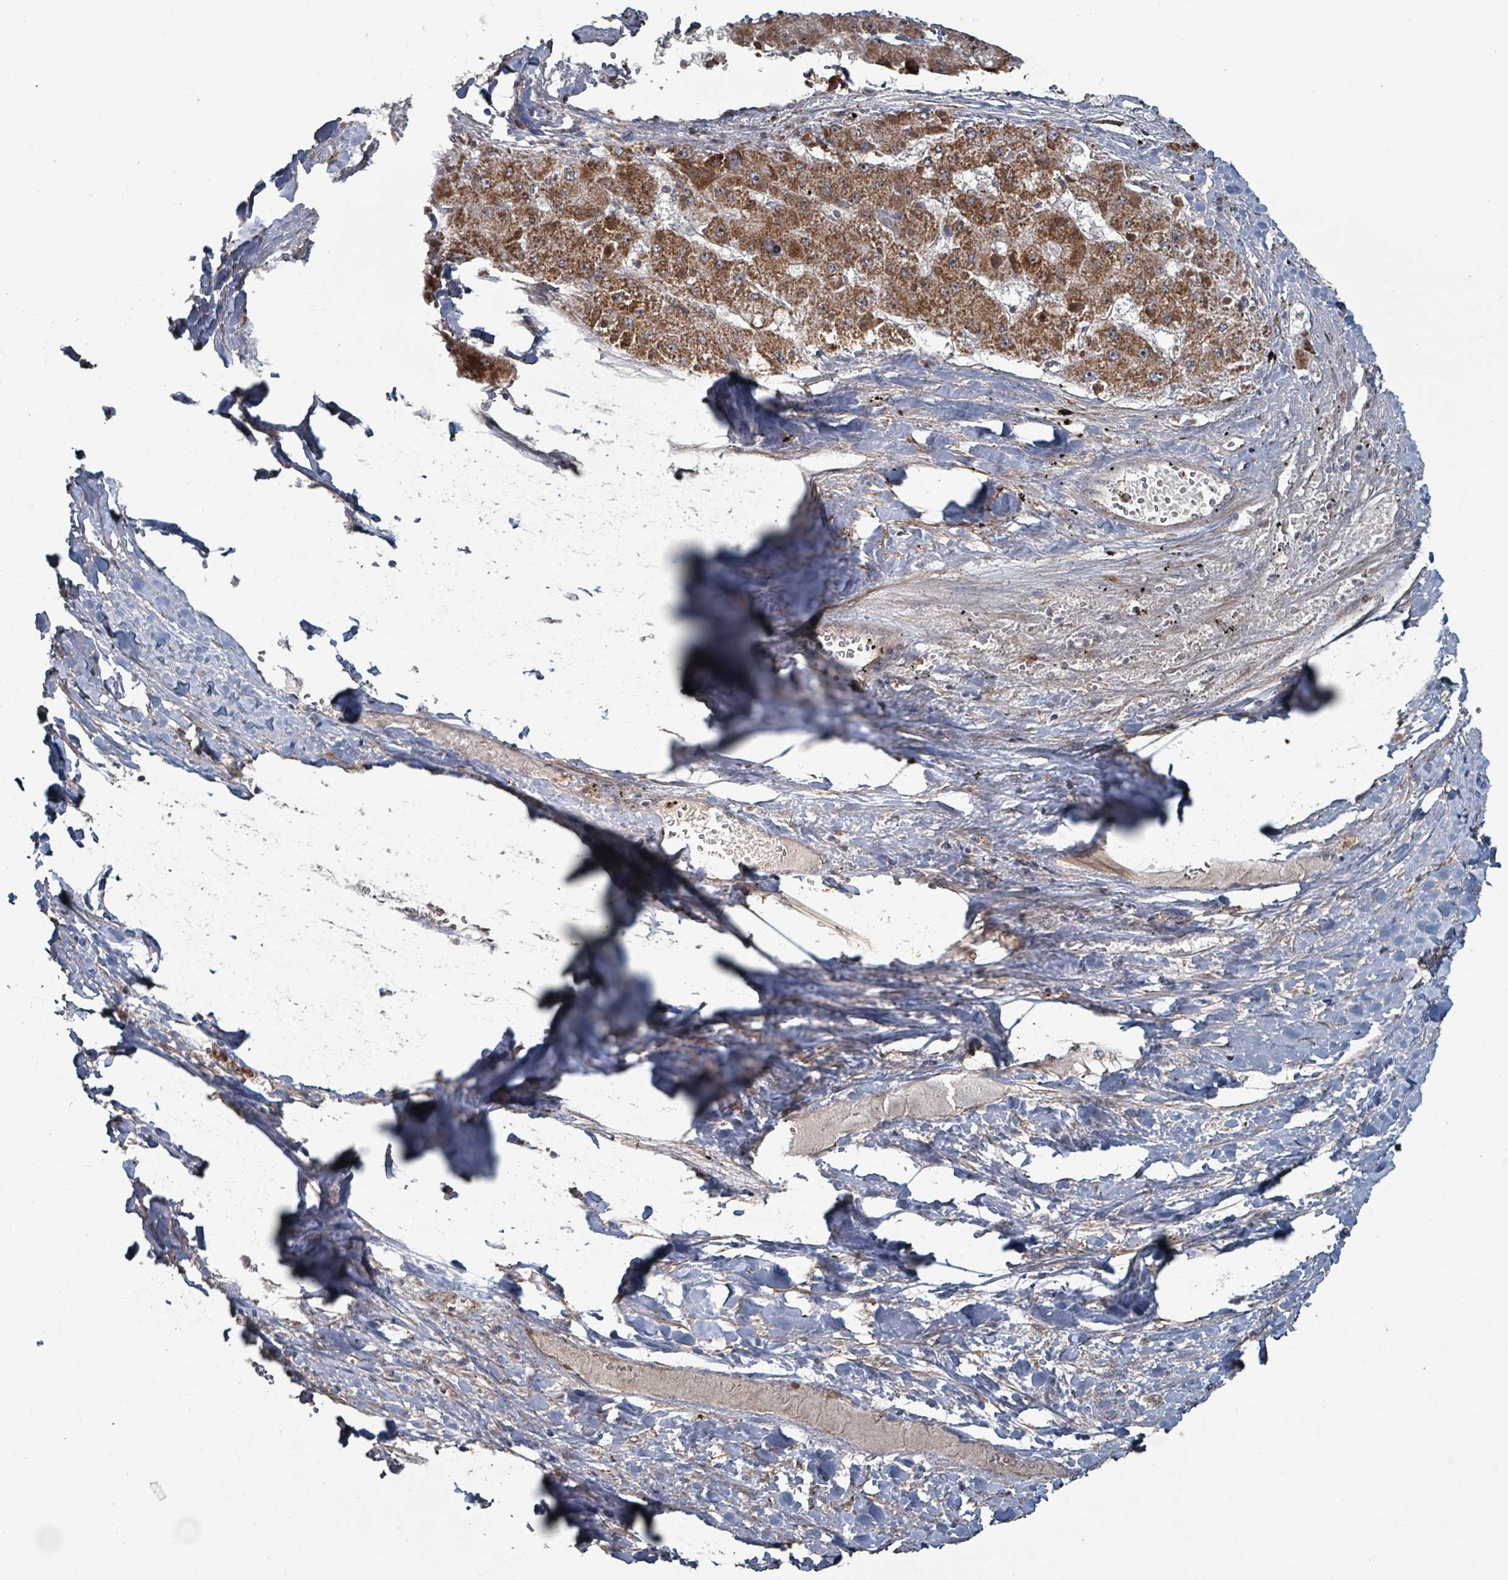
{"staining": {"intensity": "moderate", "quantity": ">75%", "location": "cytoplasmic/membranous"}, "tissue": "liver cancer", "cell_type": "Tumor cells", "image_type": "cancer", "snomed": [{"axis": "morphology", "description": "Carcinoma, Hepatocellular, NOS"}, {"axis": "topography", "description": "Liver"}], "caption": "DAB immunohistochemical staining of human liver cancer demonstrates moderate cytoplasmic/membranous protein expression in about >75% of tumor cells. Nuclei are stained in blue.", "gene": "MRPL4", "patient": {"sex": "female", "age": 73}}